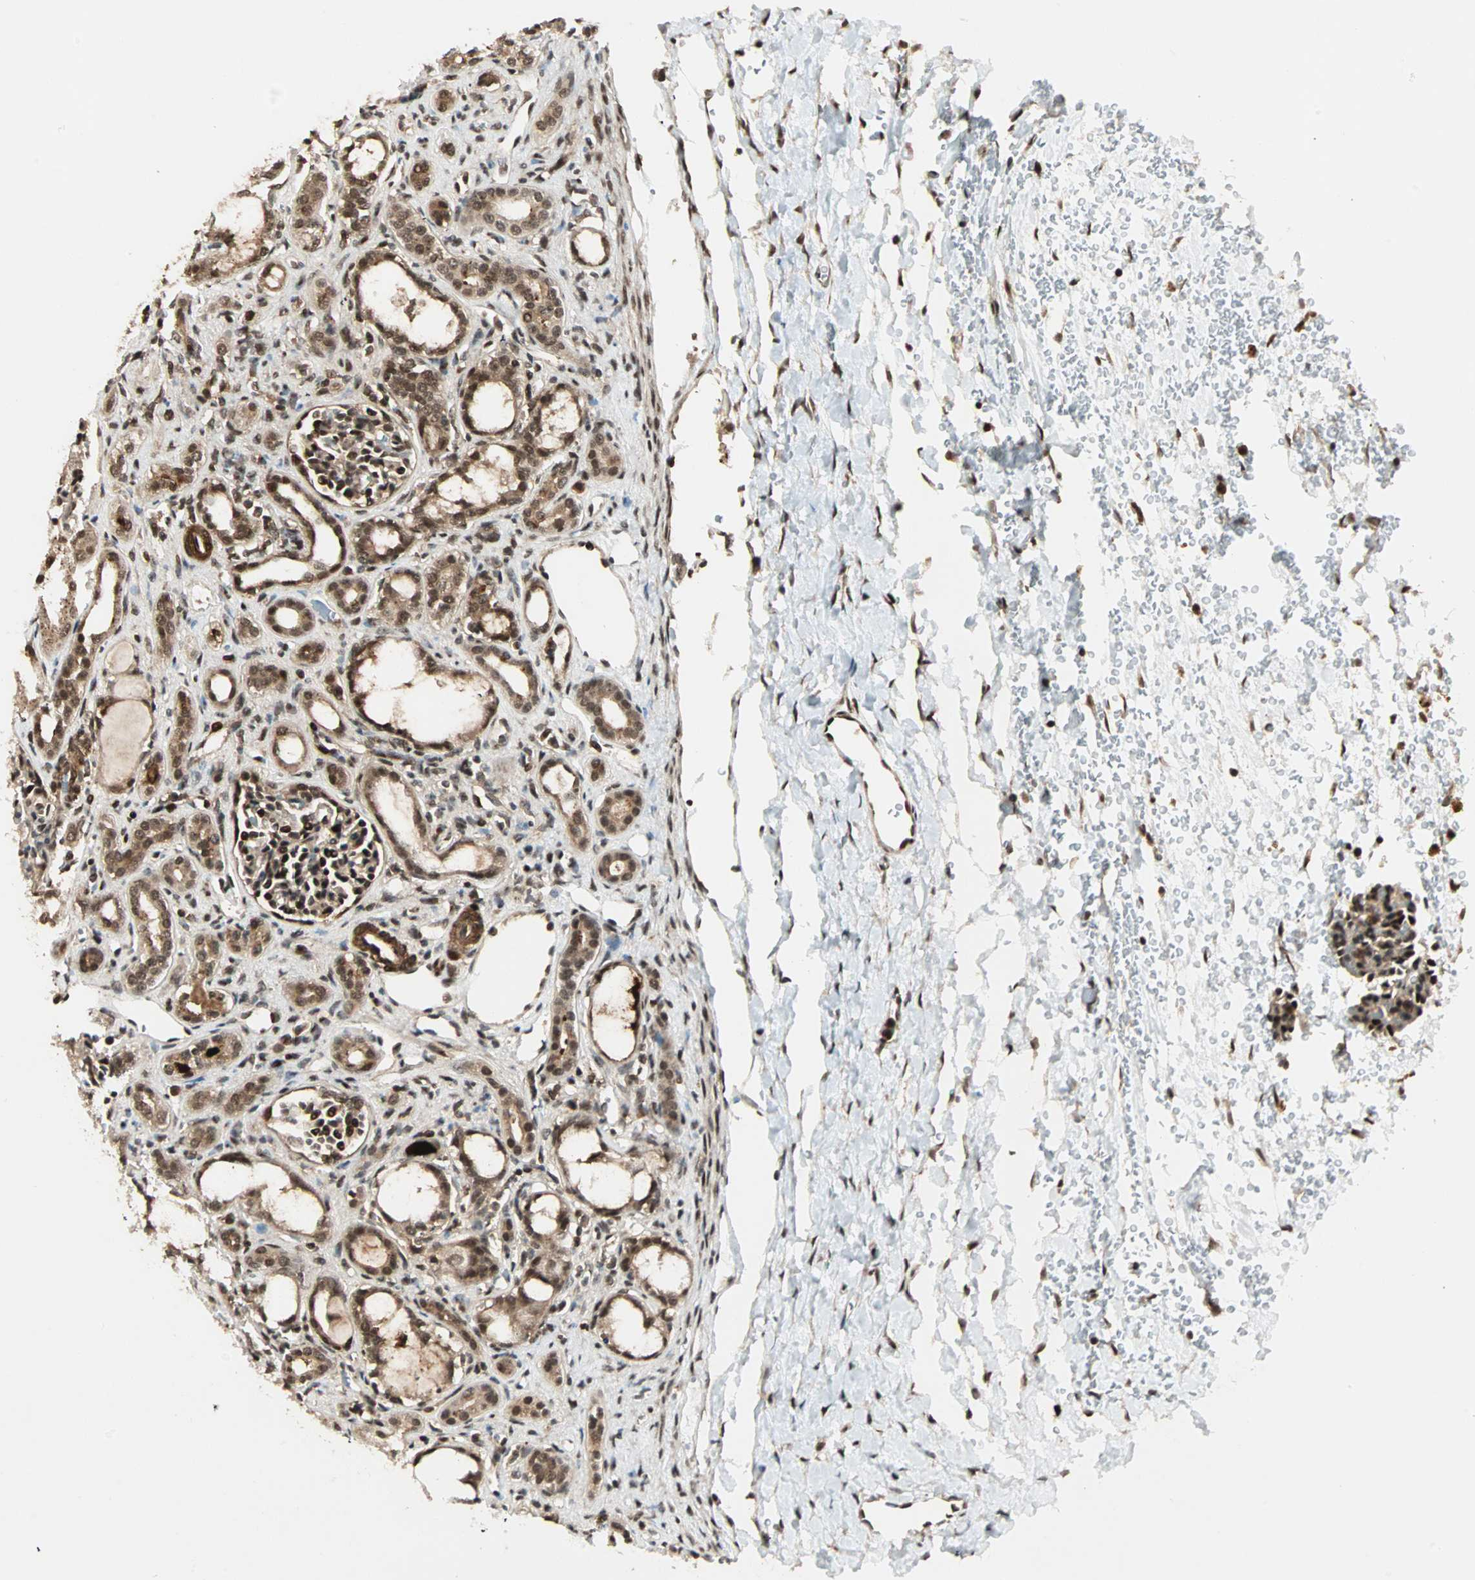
{"staining": {"intensity": "moderate", "quantity": ">75%", "location": "nuclear"}, "tissue": "kidney", "cell_type": "Cells in glomeruli", "image_type": "normal", "snomed": [{"axis": "morphology", "description": "Normal tissue, NOS"}, {"axis": "topography", "description": "Kidney"}], "caption": "Protein staining displays moderate nuclear positivity in about >75% of cells in glomeruli in normal kidney.", "gene": "ZBED9", "patient": {"sex": "male", "age": 7}}